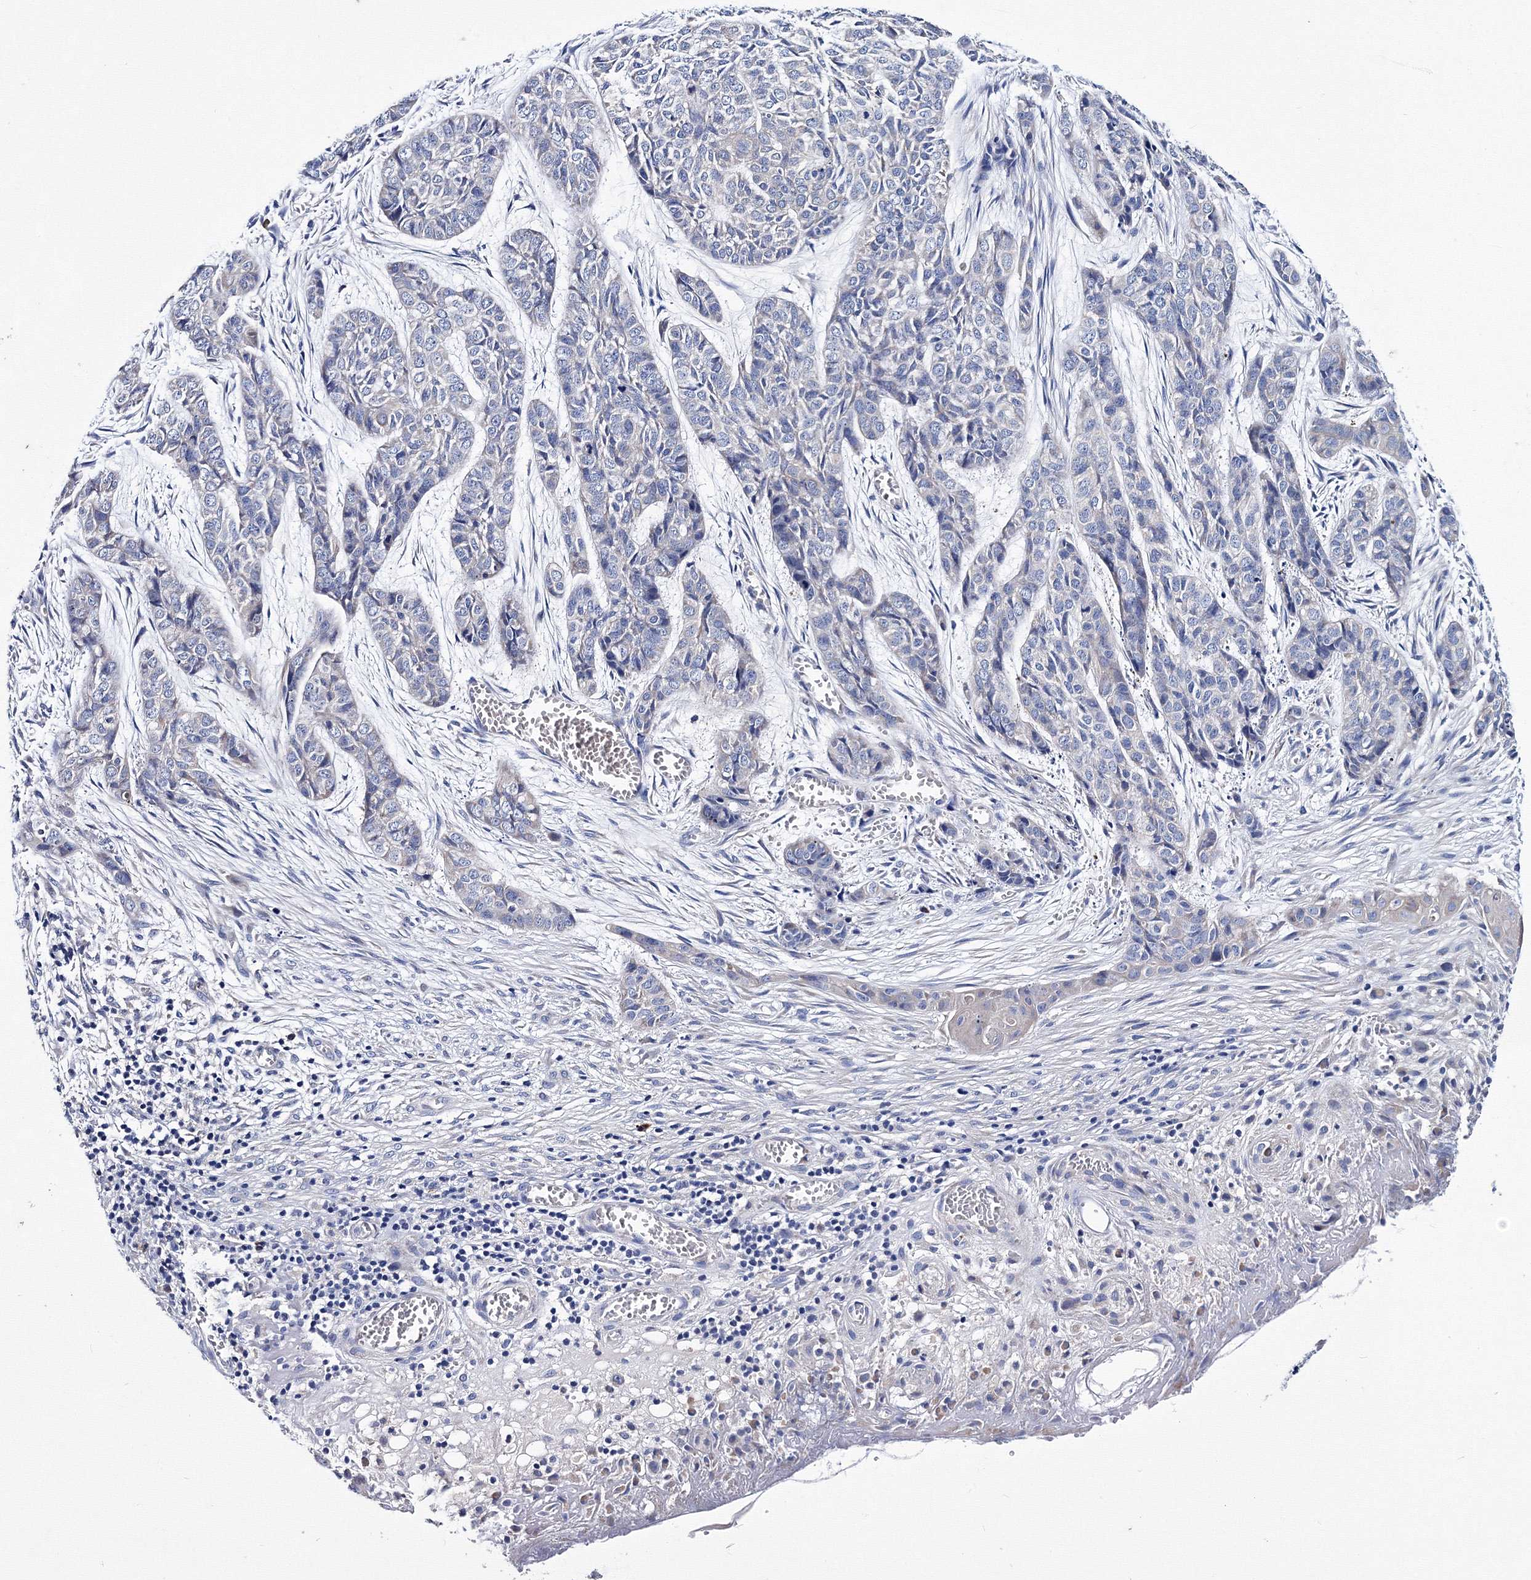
{"staining": {"intensity": "negative", "quantity": "none", "location": "none"}, "tissue": "skin cancer", "cell_type": "Tumor cells", "image_type": "cancer", "snomed": [{"axis": "morphology", "description": "Basal cell carcinoma"}, {"axis": "topography", "description": "Skin"}], "caption": "DAB (3,3'-diaminobenzidine) immunohistochemical staining of basal cell carcinoma (skin) shows no significant expression in tumor cells. Brightfield microscopy of immunohistochemistry stained with DAB (3,3'-diaminobenzidine) (brown) and hematoxylin (blue), captured at high magnification.", "gene": "TRPM2", "patient": {"sex": "female", "age": 64}}